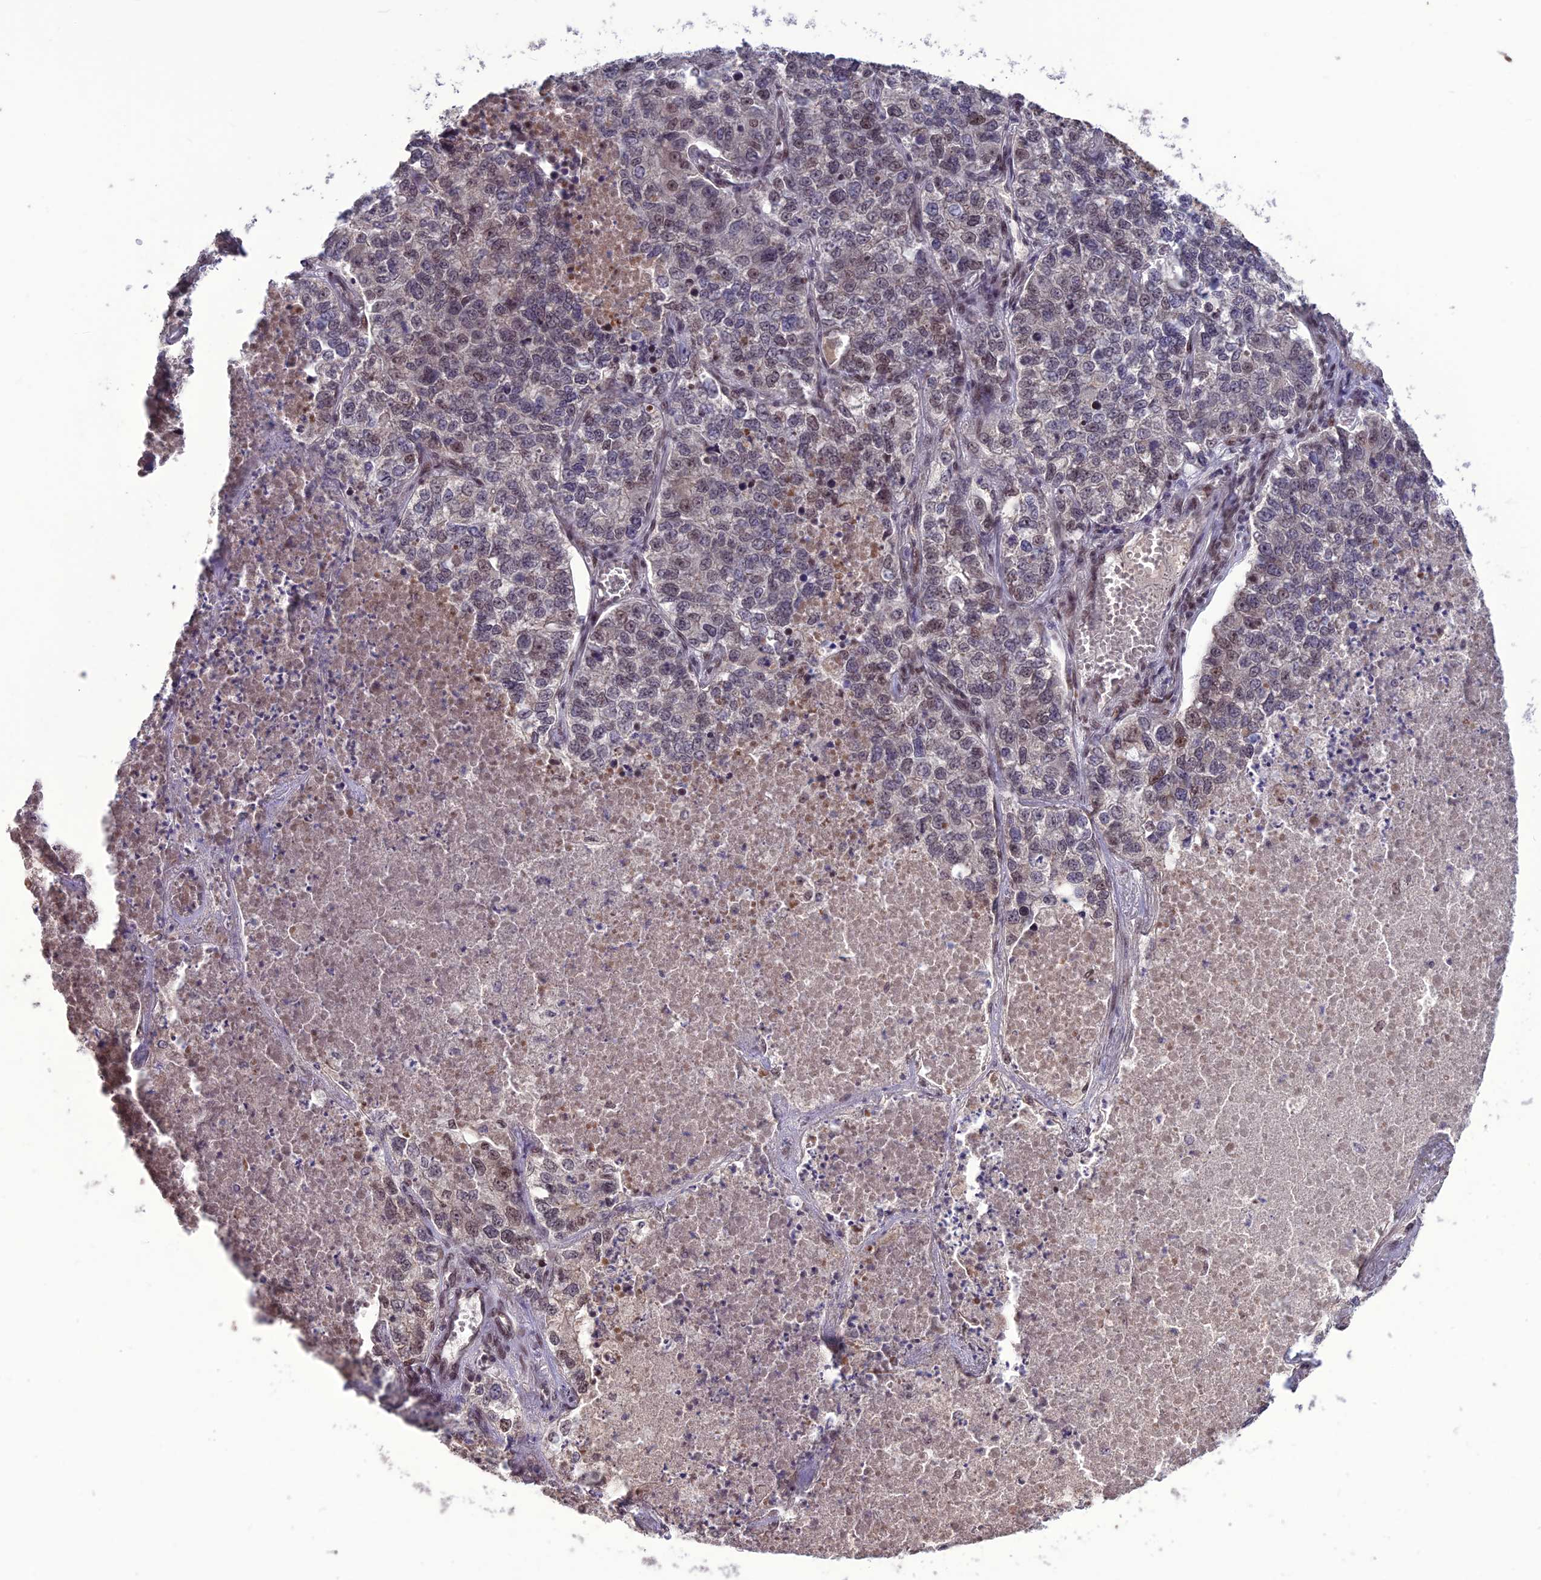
{"staining": {"intensity": "weak", "quantity": "25%-75%", "location": "nuclear"}, "tissue": "lung cancer", "cell_type": "Tumor cells", "image_type": "cancer", "snomed": [{"axis": "morphology", "description": "Adenocarcinoma, NOS"}, {"axis": "topography", "description": "Lung"}], "caption": "Immunohistochemistry (IHC) staining of adenocarcinoma (lung), which demonstrates low levels of weak nuclear staining in approximately 25%-75% of tumor cells indicating weak nuclear protein positivity. The staining was performed using DAB (3,3'-diaminobenzidine) (brown) for protein detection and nuclei were counterstained in hematoxylin (blue).", "gene": "DIS3", "patient": {"sex": "male", "age": 49}}